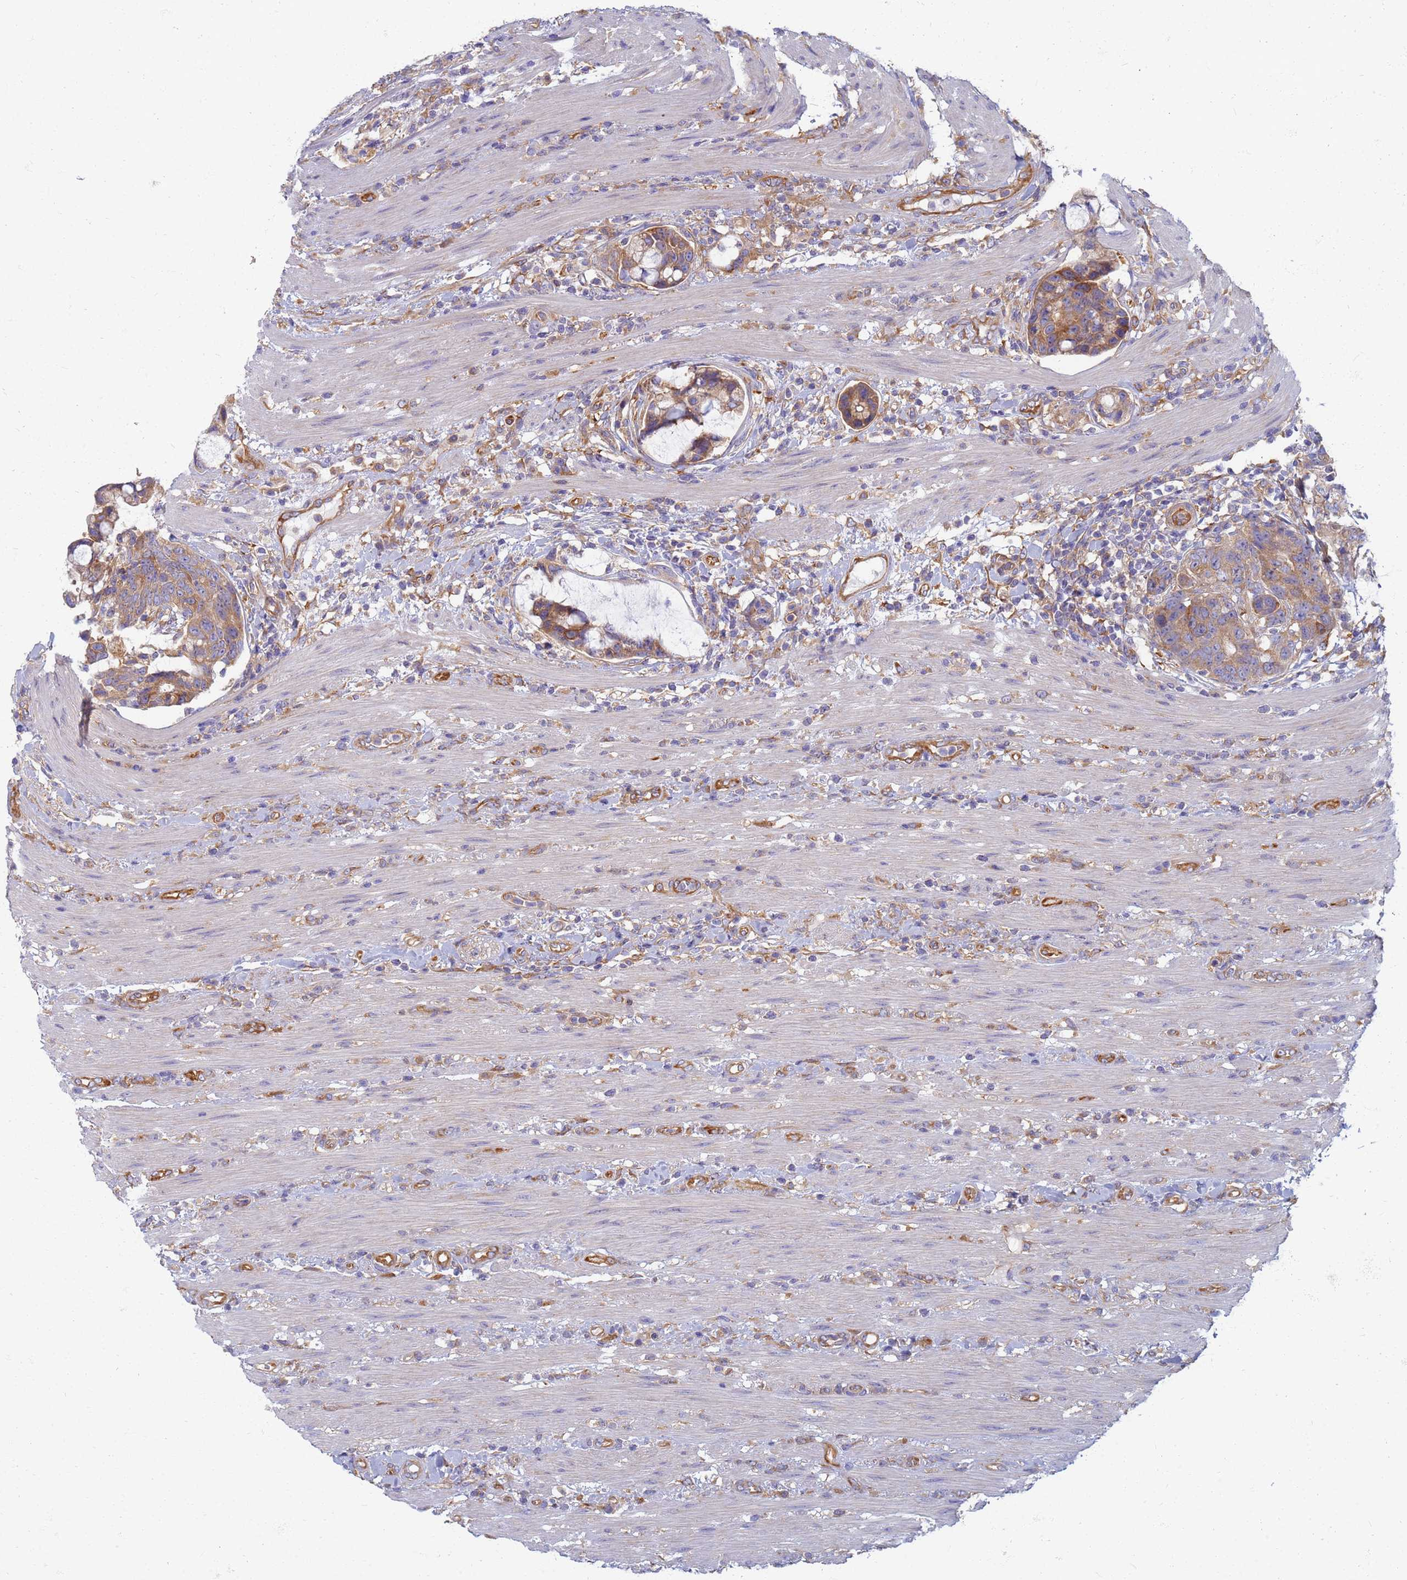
{"staining": {"intensity": "moderate", "quantity": ">75%", "location": "cytoplasmic/membranous"}, "tissue": "colorectal cancer", "cell_type": "Tumor cells", "image_type": "cancer", "snomed": [{"axis": "morphology", "description": "Adenocarcinoma, NOS"}, {"axis": "topography", "description": "Colon"}], "caption": "Immunohistochemistry histopathology image of neoplastic tissue: colorectal adenocarcinoma stained using IHC shows medium levels of moderate protein expression localized specifically in the cytoplasmic/membranous of tumor cells, appearing as a cytoplasmic/membranous brown color.", "gene": "EEA1", "patient": {"sex": "female", "age": 82}}